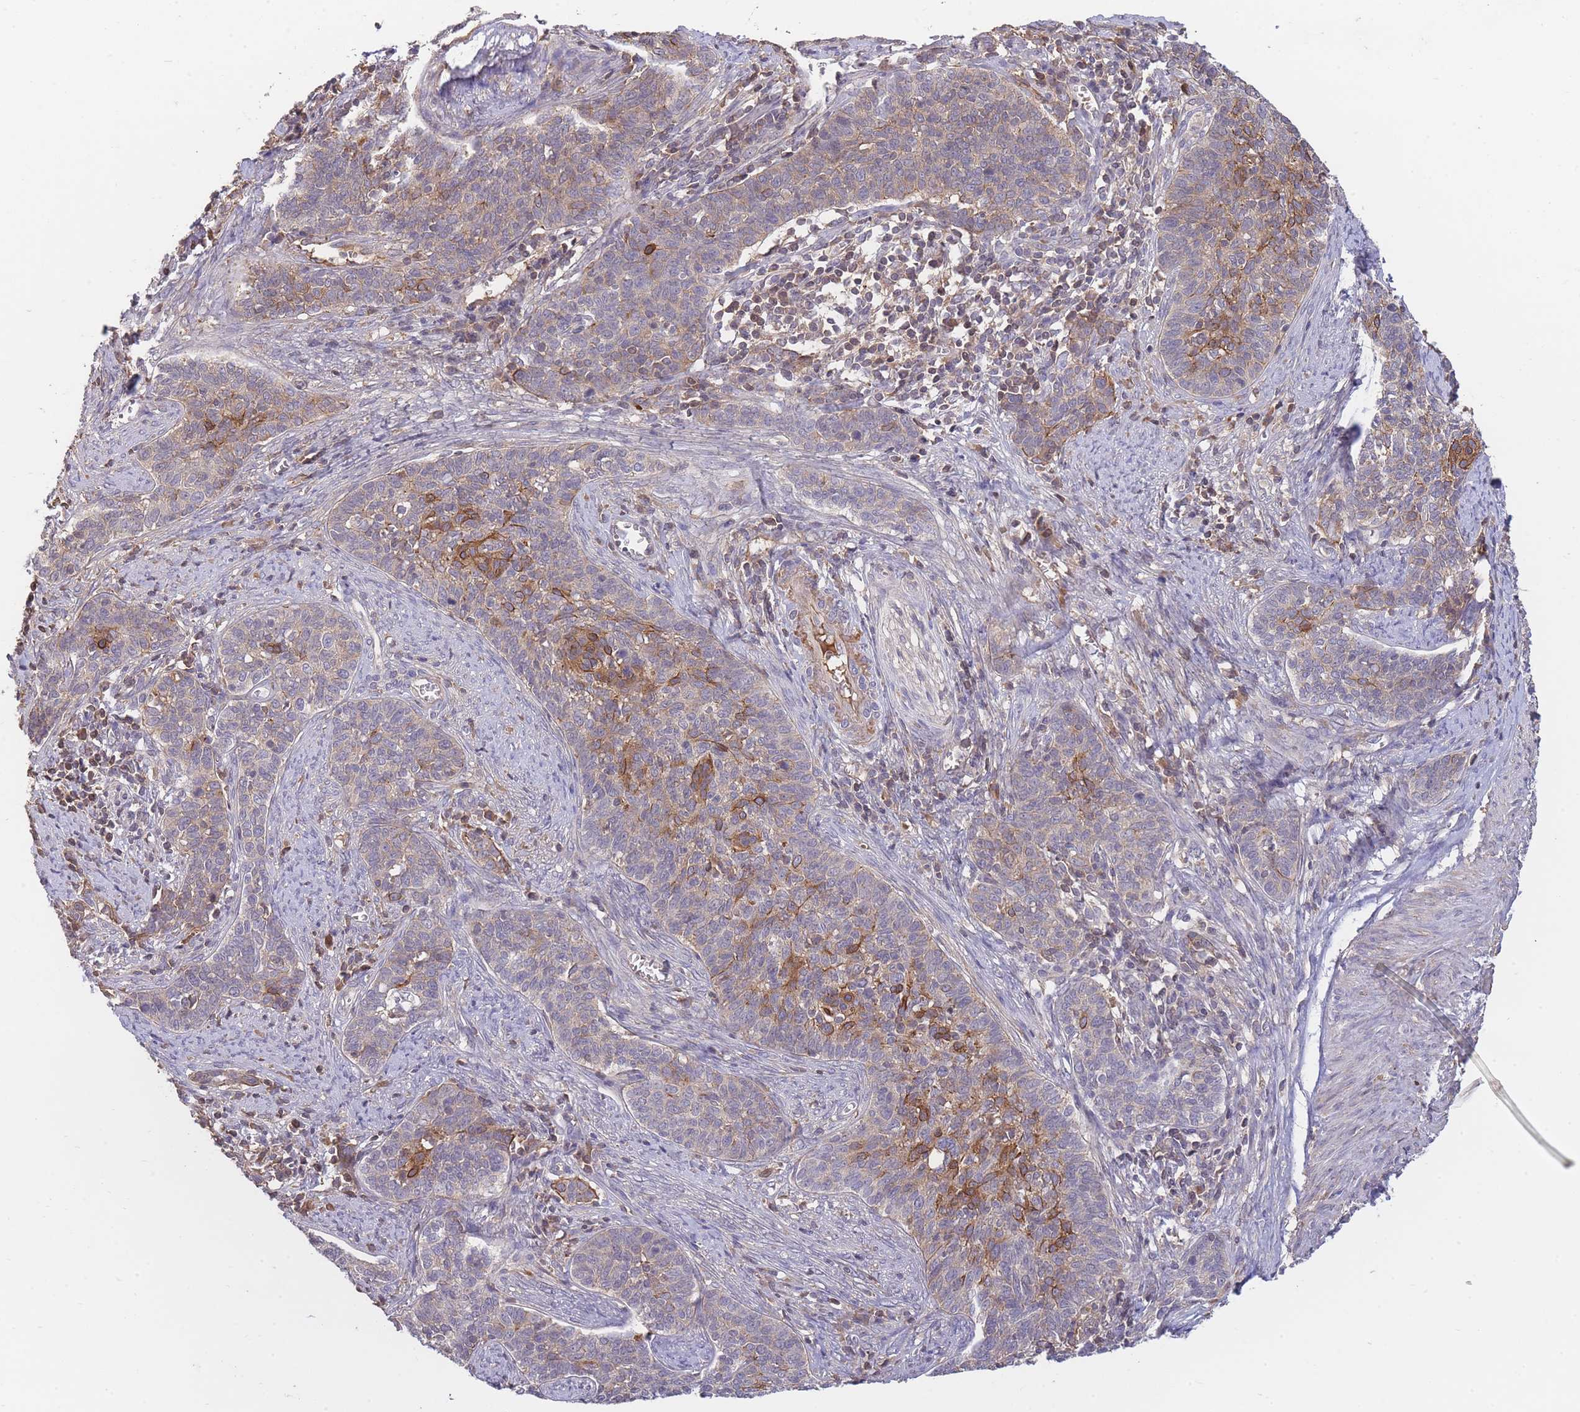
{"staining": {"intensity": "moderate", "quantity": "25%-75%", "location": "cytoplasmic/membranous"}, "tissue": "cervical cancer", "cell_type": "Tumor cells", "image_type": "cancer", "snomed": [{"axis": "morphology", "description": "Squamous cell carcinoma, NOS"}, {"axis": "topography", "description": "Cervix"}], "caption": "A brown stain highlights moderate cytoplasmic/membranous staining of a protein in cervical cancer (squamous cell carcinoma) tumor cells. (DAB (3,3'-diaminobenzidine) IHC with brightfield microscopy, high magnification).", "gene": "RALGDS", "patient": {"sex": "female", "age": 39}}